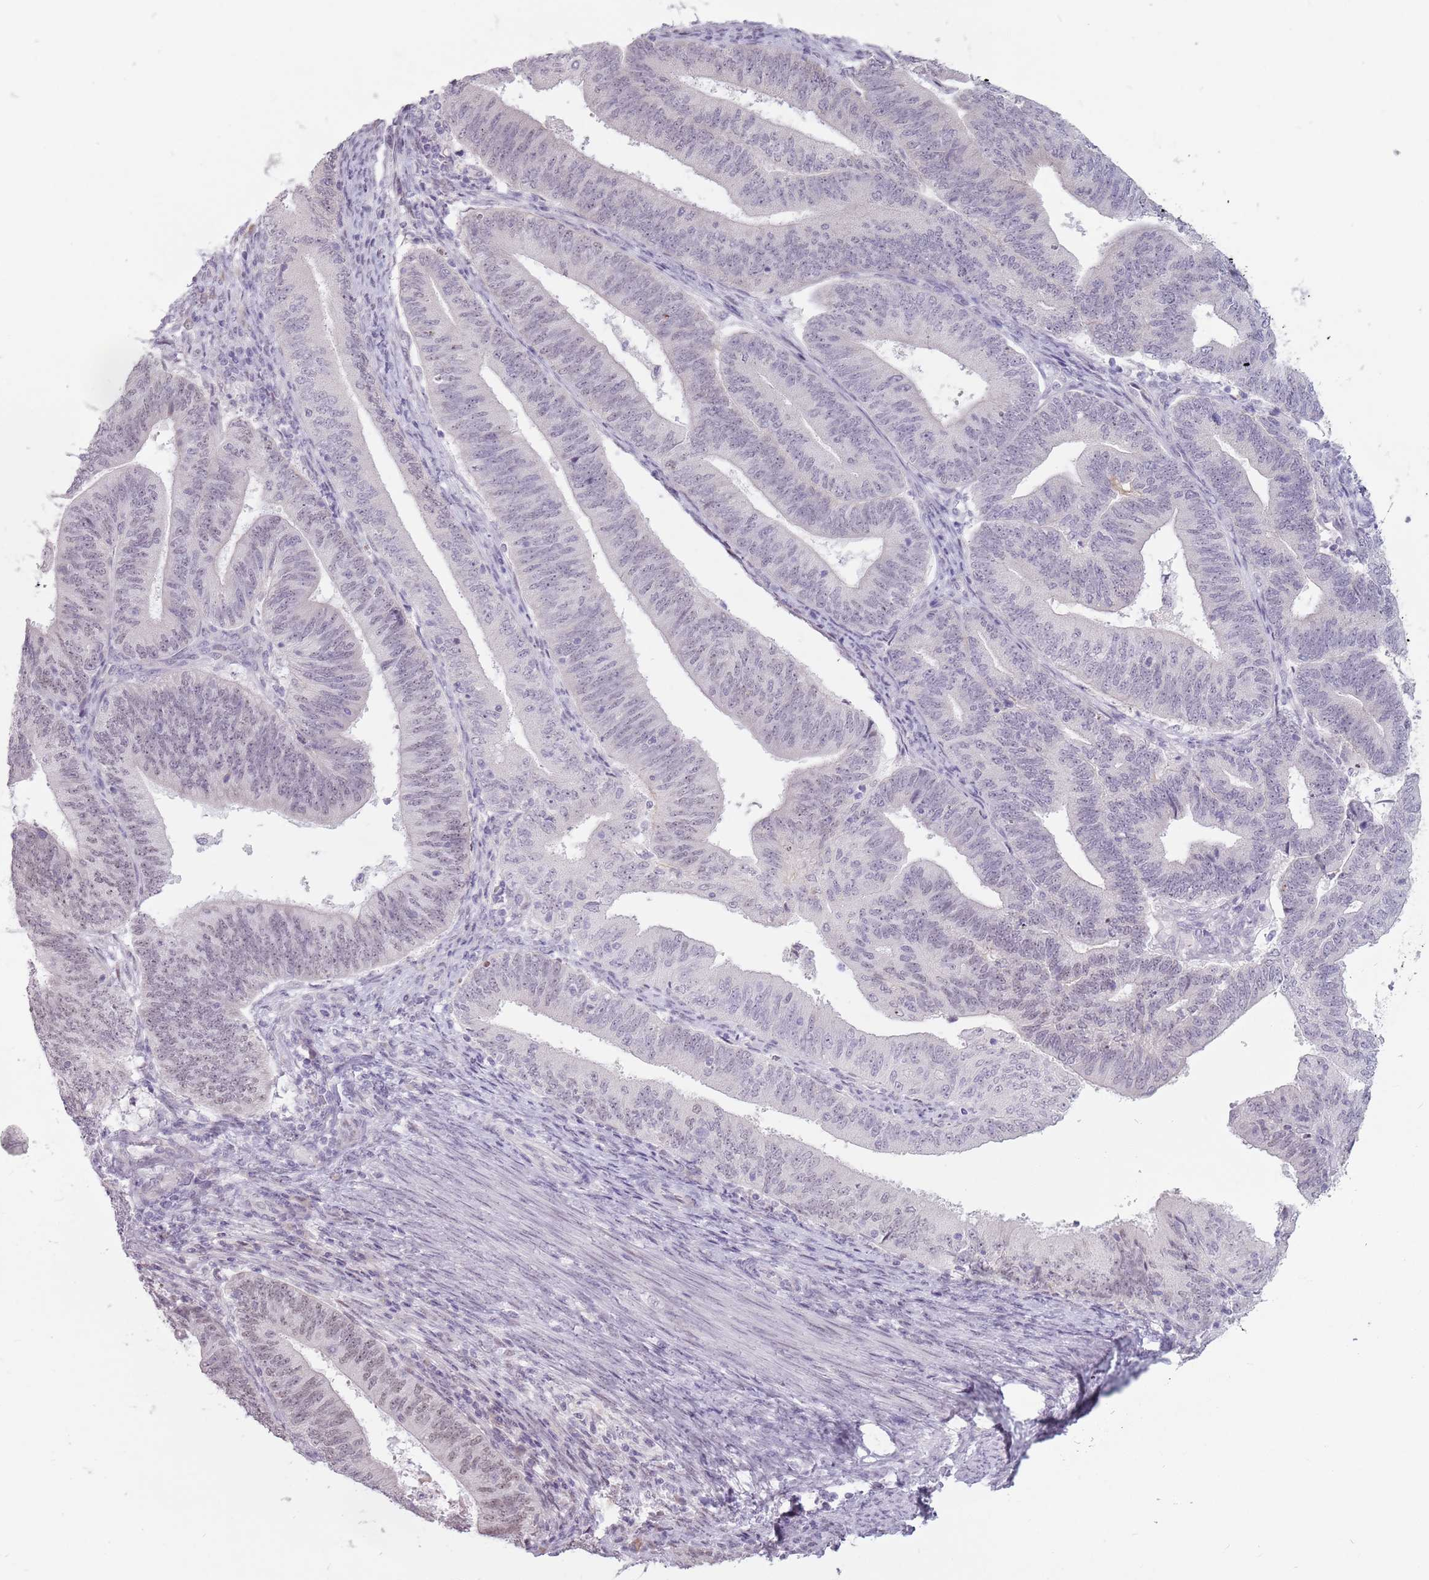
{"staining": {"intensity": "weak", "quantity": "25%-75%", "location": "nuclear"}, "tissue": "endometrial cancer", "cell_type": "Tumor cells", "image_type": "cancer", "snomed": [{"axis": "morphology", "description": "Adenocarcinoma, NOS"}, {"axis": "topography", "description": "Endometrium"}], "caption": "Tumor cells exhibit weak nuclear expression in about 25%-75% of cells in endometrial adenocarcinoma.", "gene": "PTCHD1", "patient": {"sex": "female", "age": 70}}